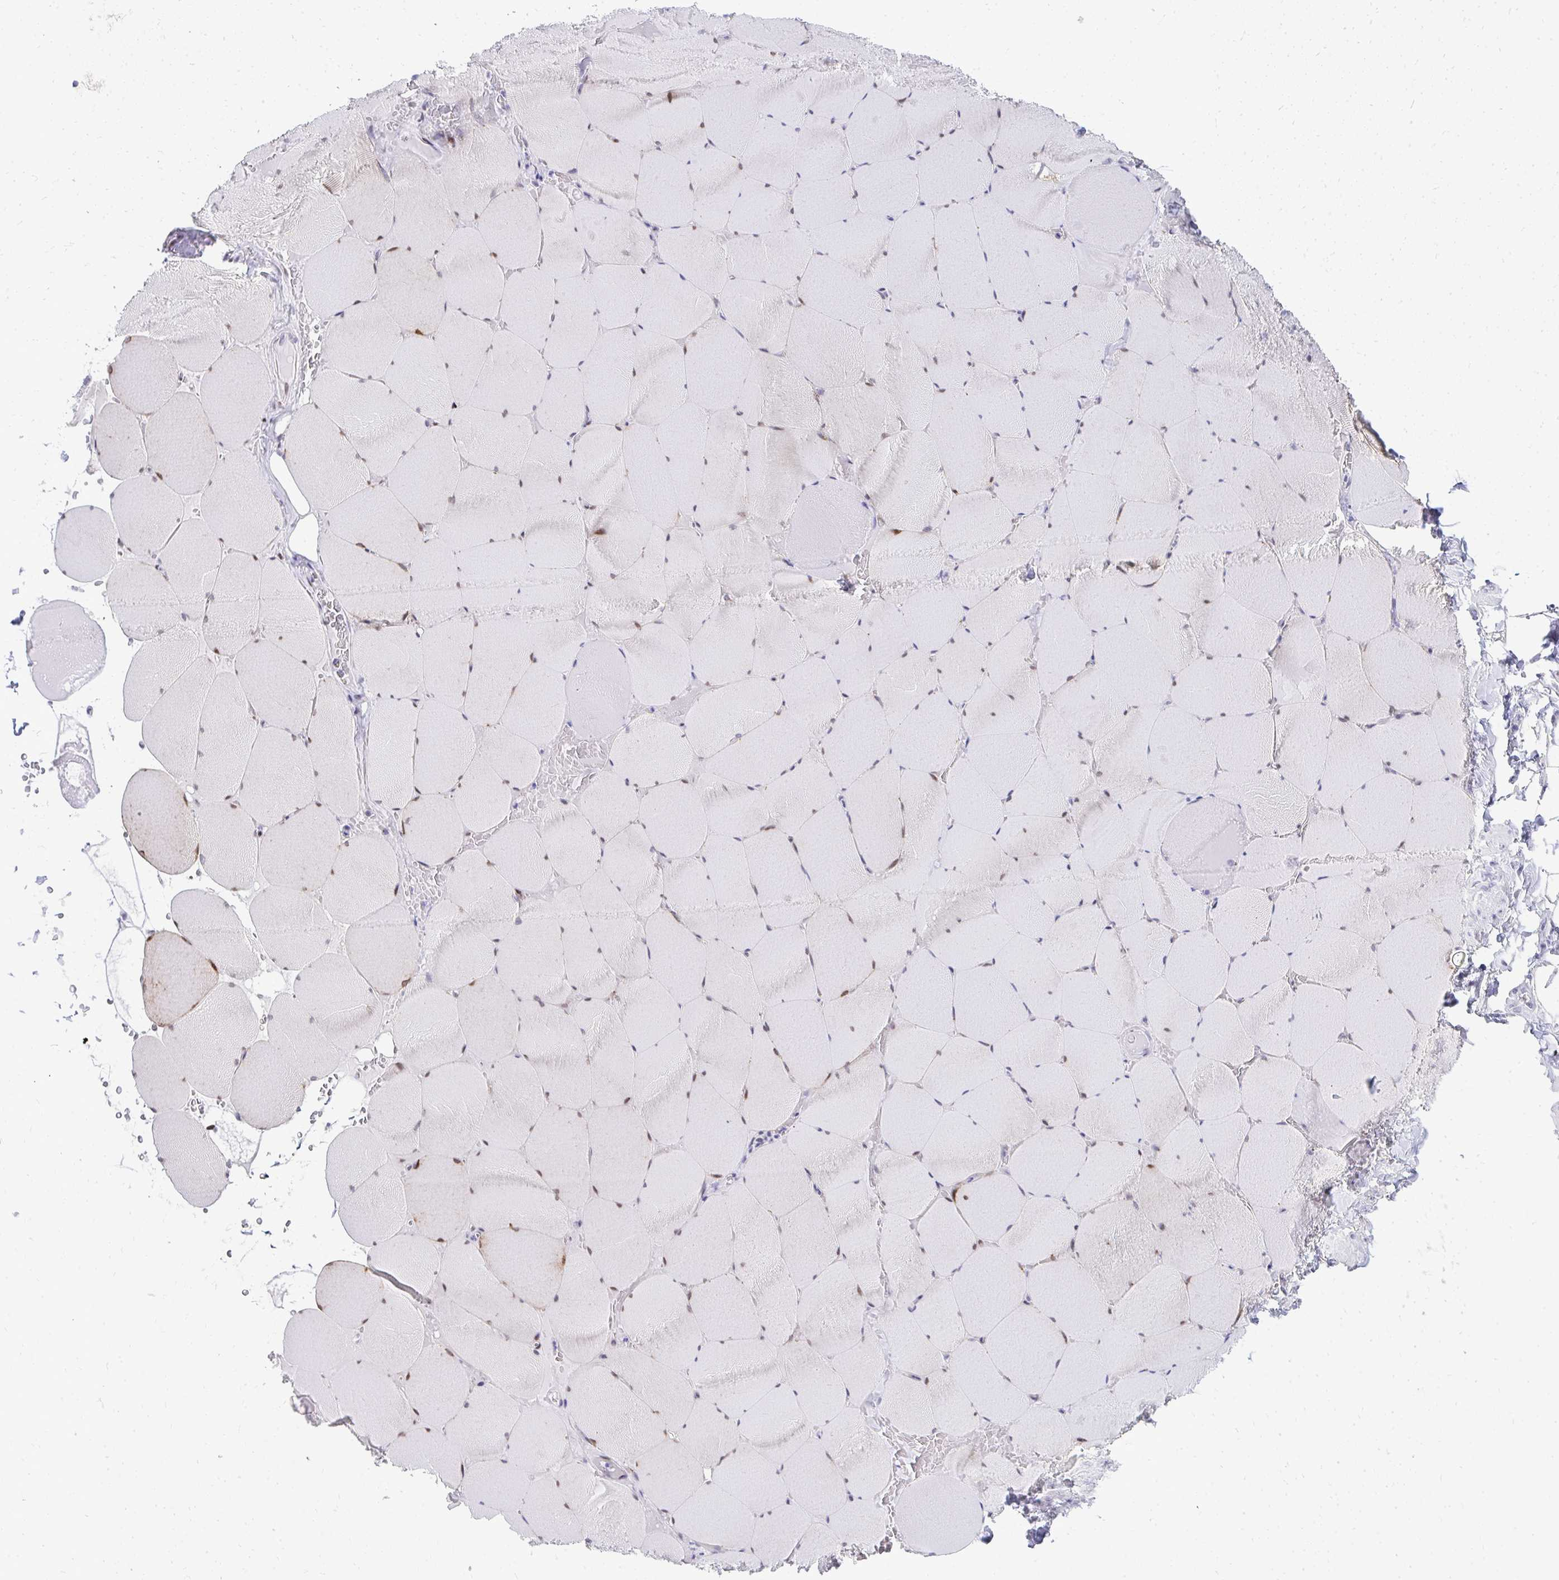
{"staining": {"intensity": "moderate", "quantity": "<25%", "location": "nuclear"}, "tissue": "skeletal muscle", "cell_type": "Myocytes", "image_type": "normal", "snomed": [{"axis": "morphology", "description": "Normal tissue, NOS"}, {"axis": "topography", "description": "Skeletal muscle"}, {"axis": "topography", "description": "Head-Neck"}], "caption": "Myocytes show low levels of moderate nuclear positivity in about <25% of cells in unremarkable skeletal muscle.", "gene": "GLDN", "patient": {"sex": "male", "age": 66}}